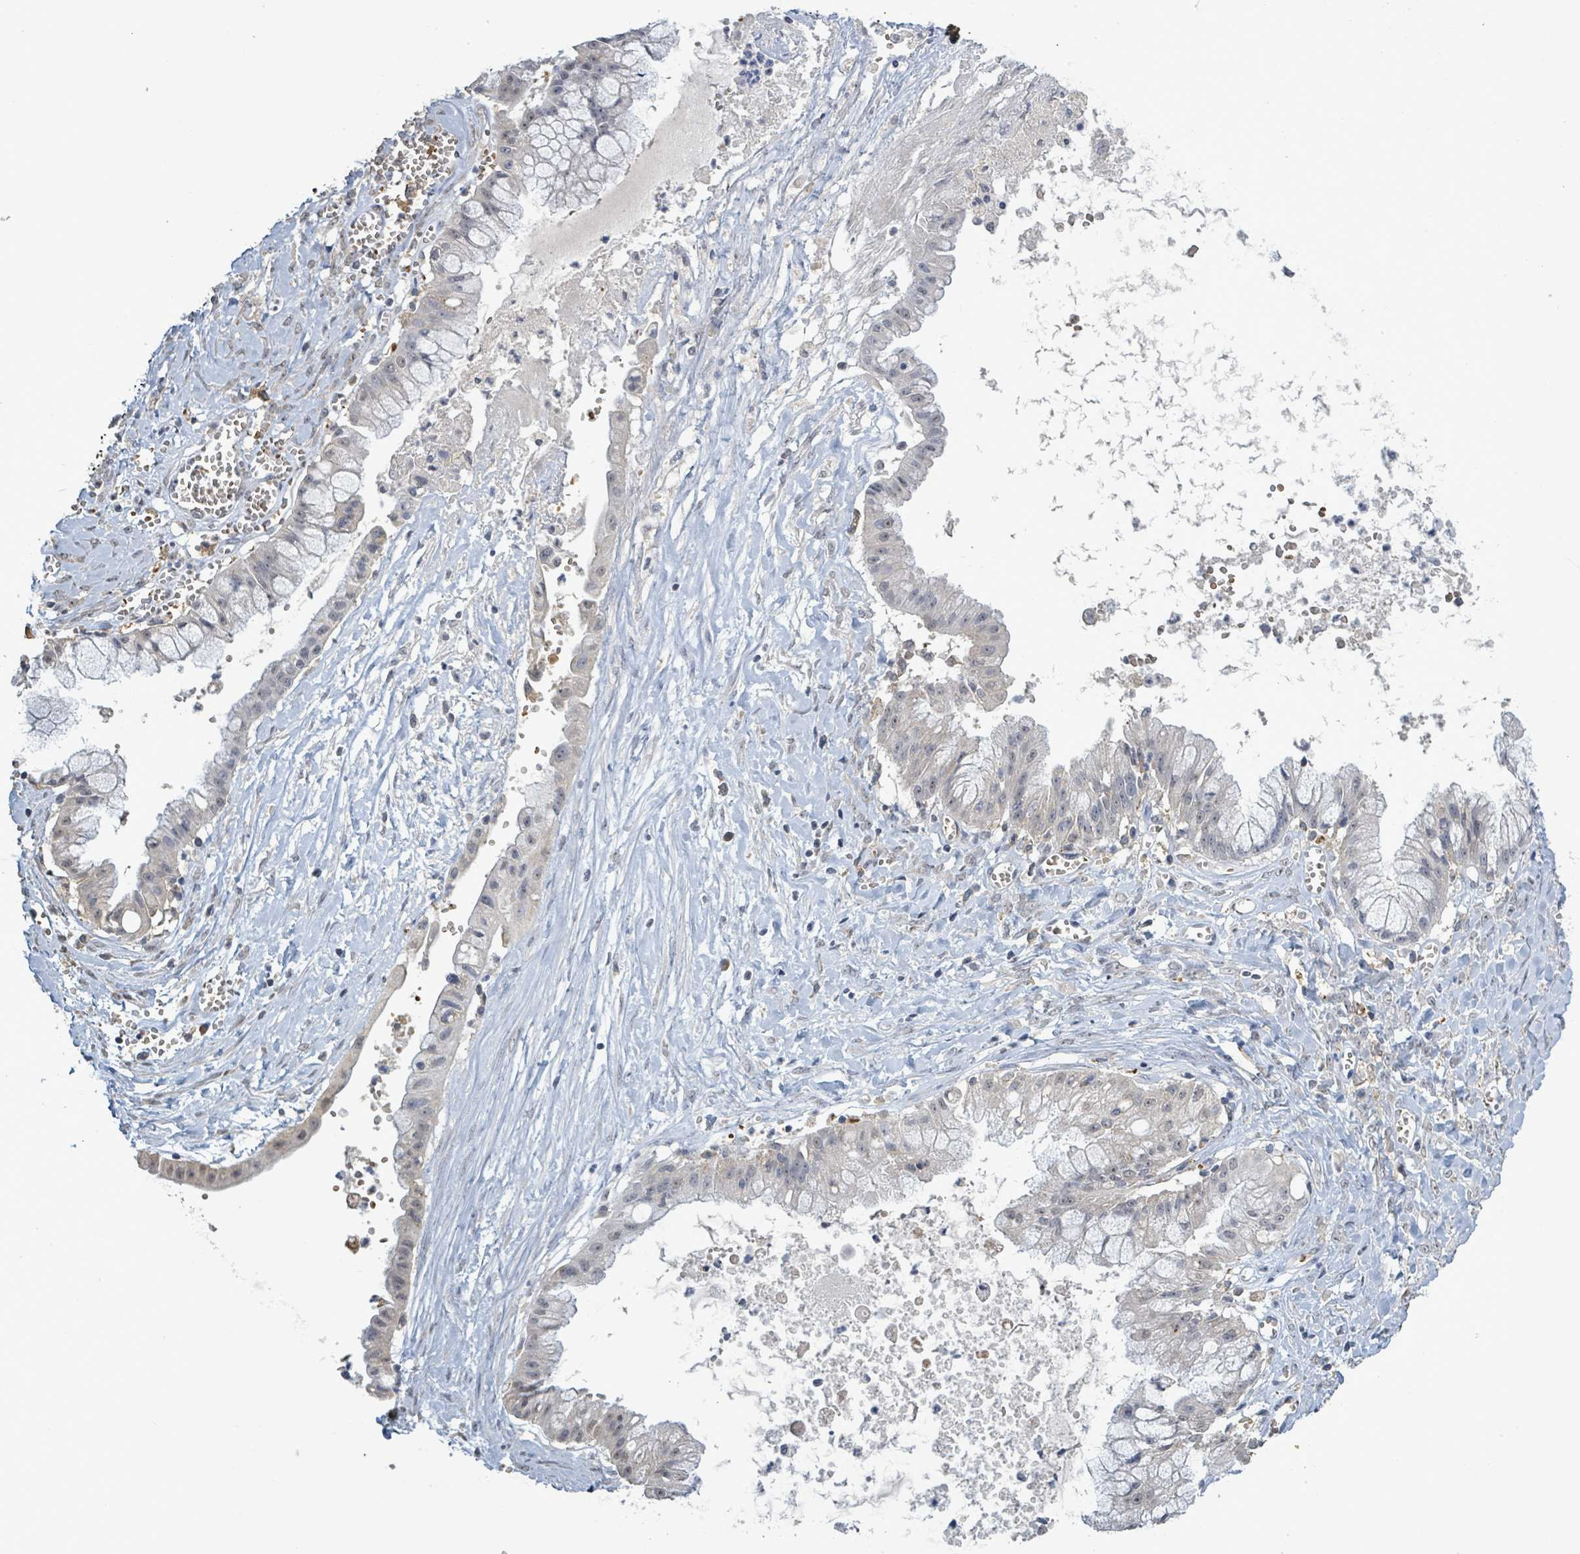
{"staining": {"intensity": "weak", "quantity": "<25%", "location": "nuclear"}, "tissue": "ovarian cancer", "cell_type": "Tumor cells", "image_type": "cancer", "snomed": [{"axis": "morphology", "description": "Cystadenocarcinoma, mucinous, NOS"}, {"axis": "topography", "description": "Ovary"}], "caption": "A photomicrograph of ovarian cancer (mucinous cystadenocarcinoma) stained for a protein exhibits no brown staining in tumor cells.", "gene": "SEBOX", "patient": {"sex": "female", "age": 70}}